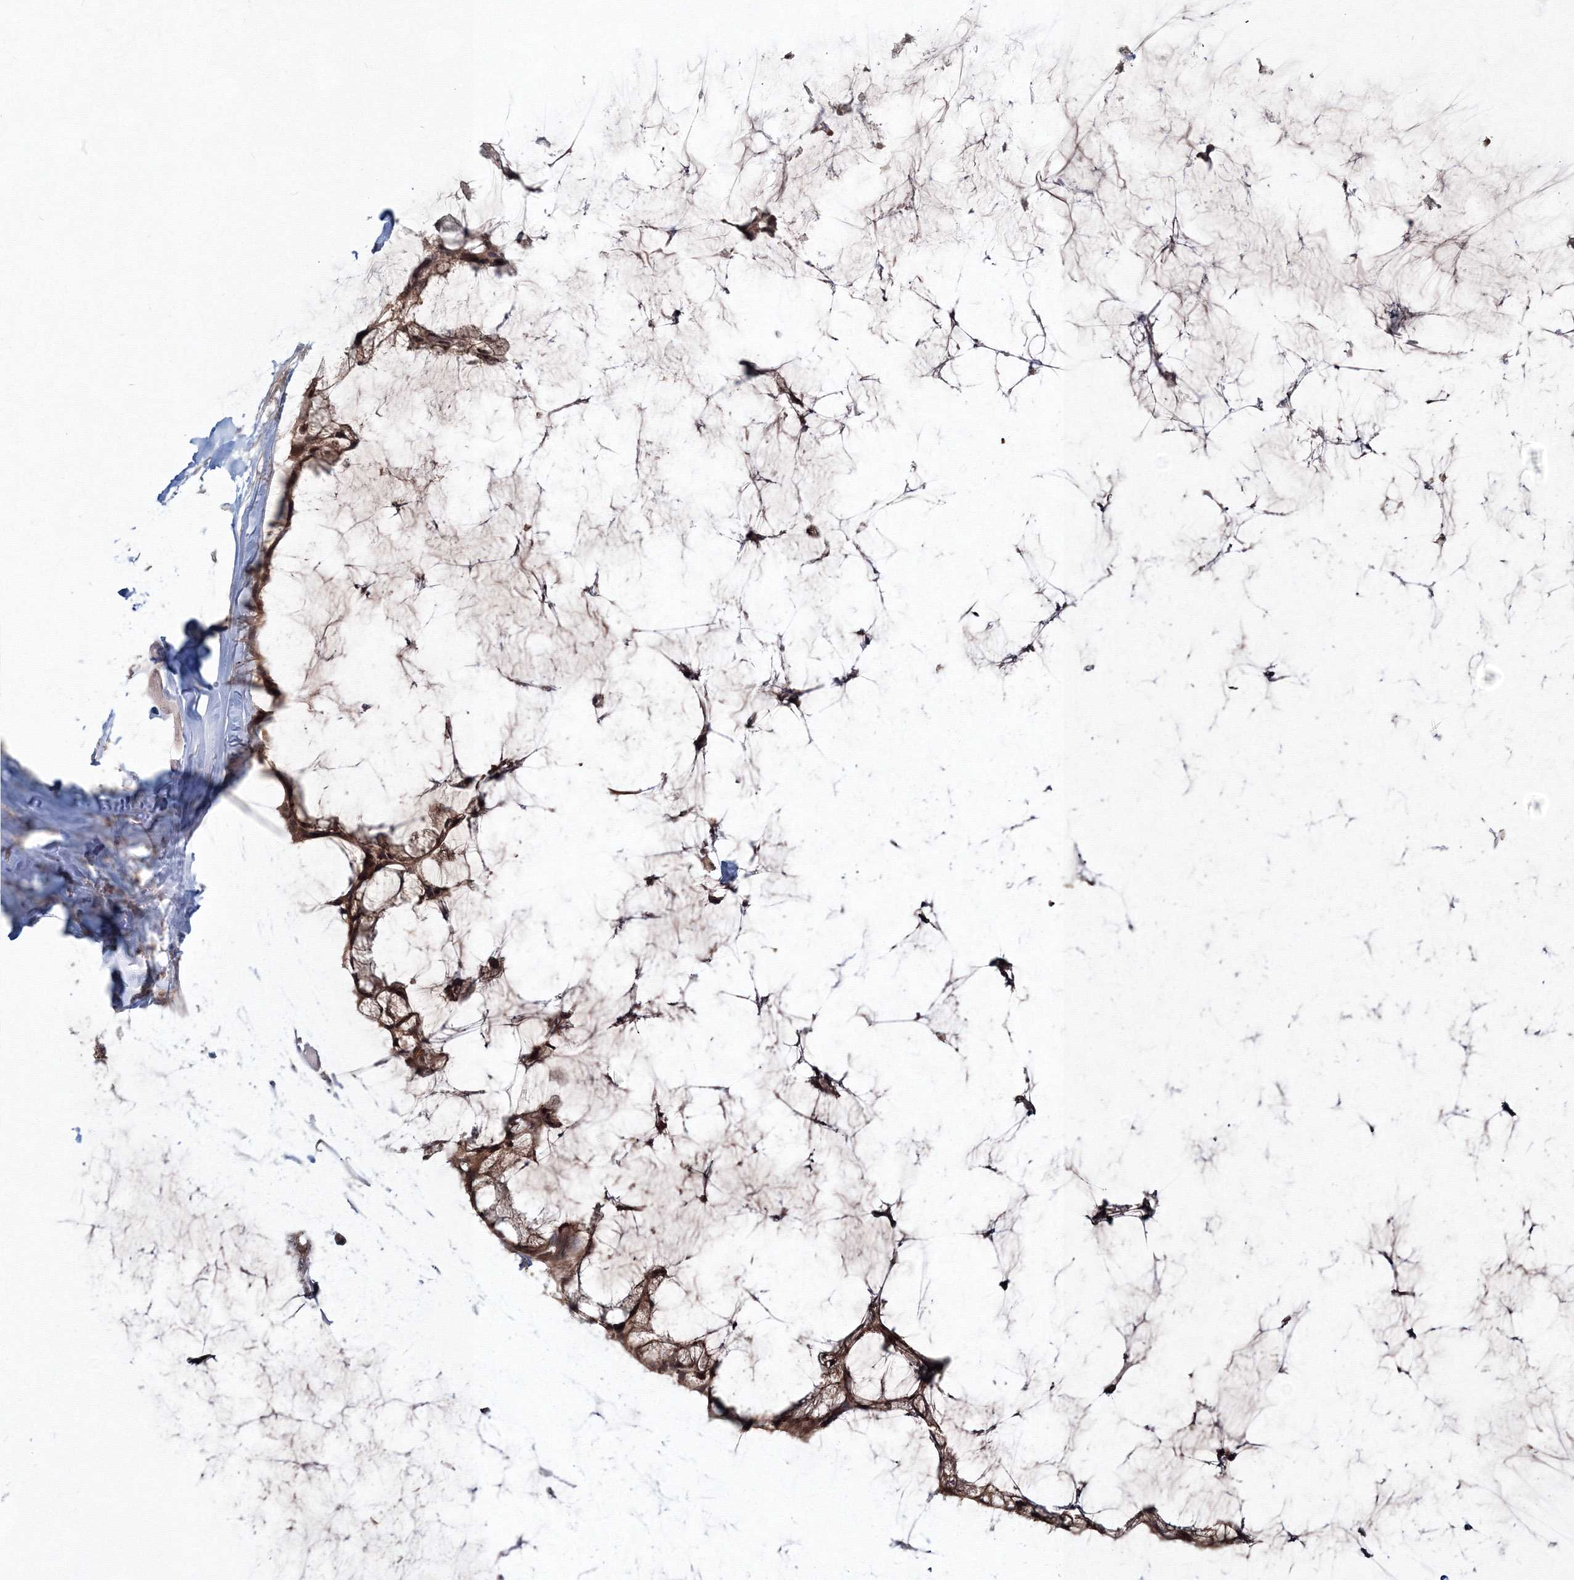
{"staining": {"intensity": "strong", "quantity": ">75%", "location": "cytoplasmic/membranous"}, "tissue": "ovarian cancer", "cell_type": "Tumor cells", "image_type": "cancer", "snomed": [{"axis": "morphology", "description": "Cystadenocarcinoma, mucinous, NOS"}, {"axis": "topography", "description": "Ovary"}], "caption": "Immunohistochemistry of human ovarian cancer (mucinous cystadenocarcinoma) reveals high levels of strong cytoplasmic/membranous expression in approximately >75% of tumor cells. (DAB = brown stain, brightfield microscopy at high magnification).", "gene": "MKRN2", "patient": {"sex": "female", "age": 39}}